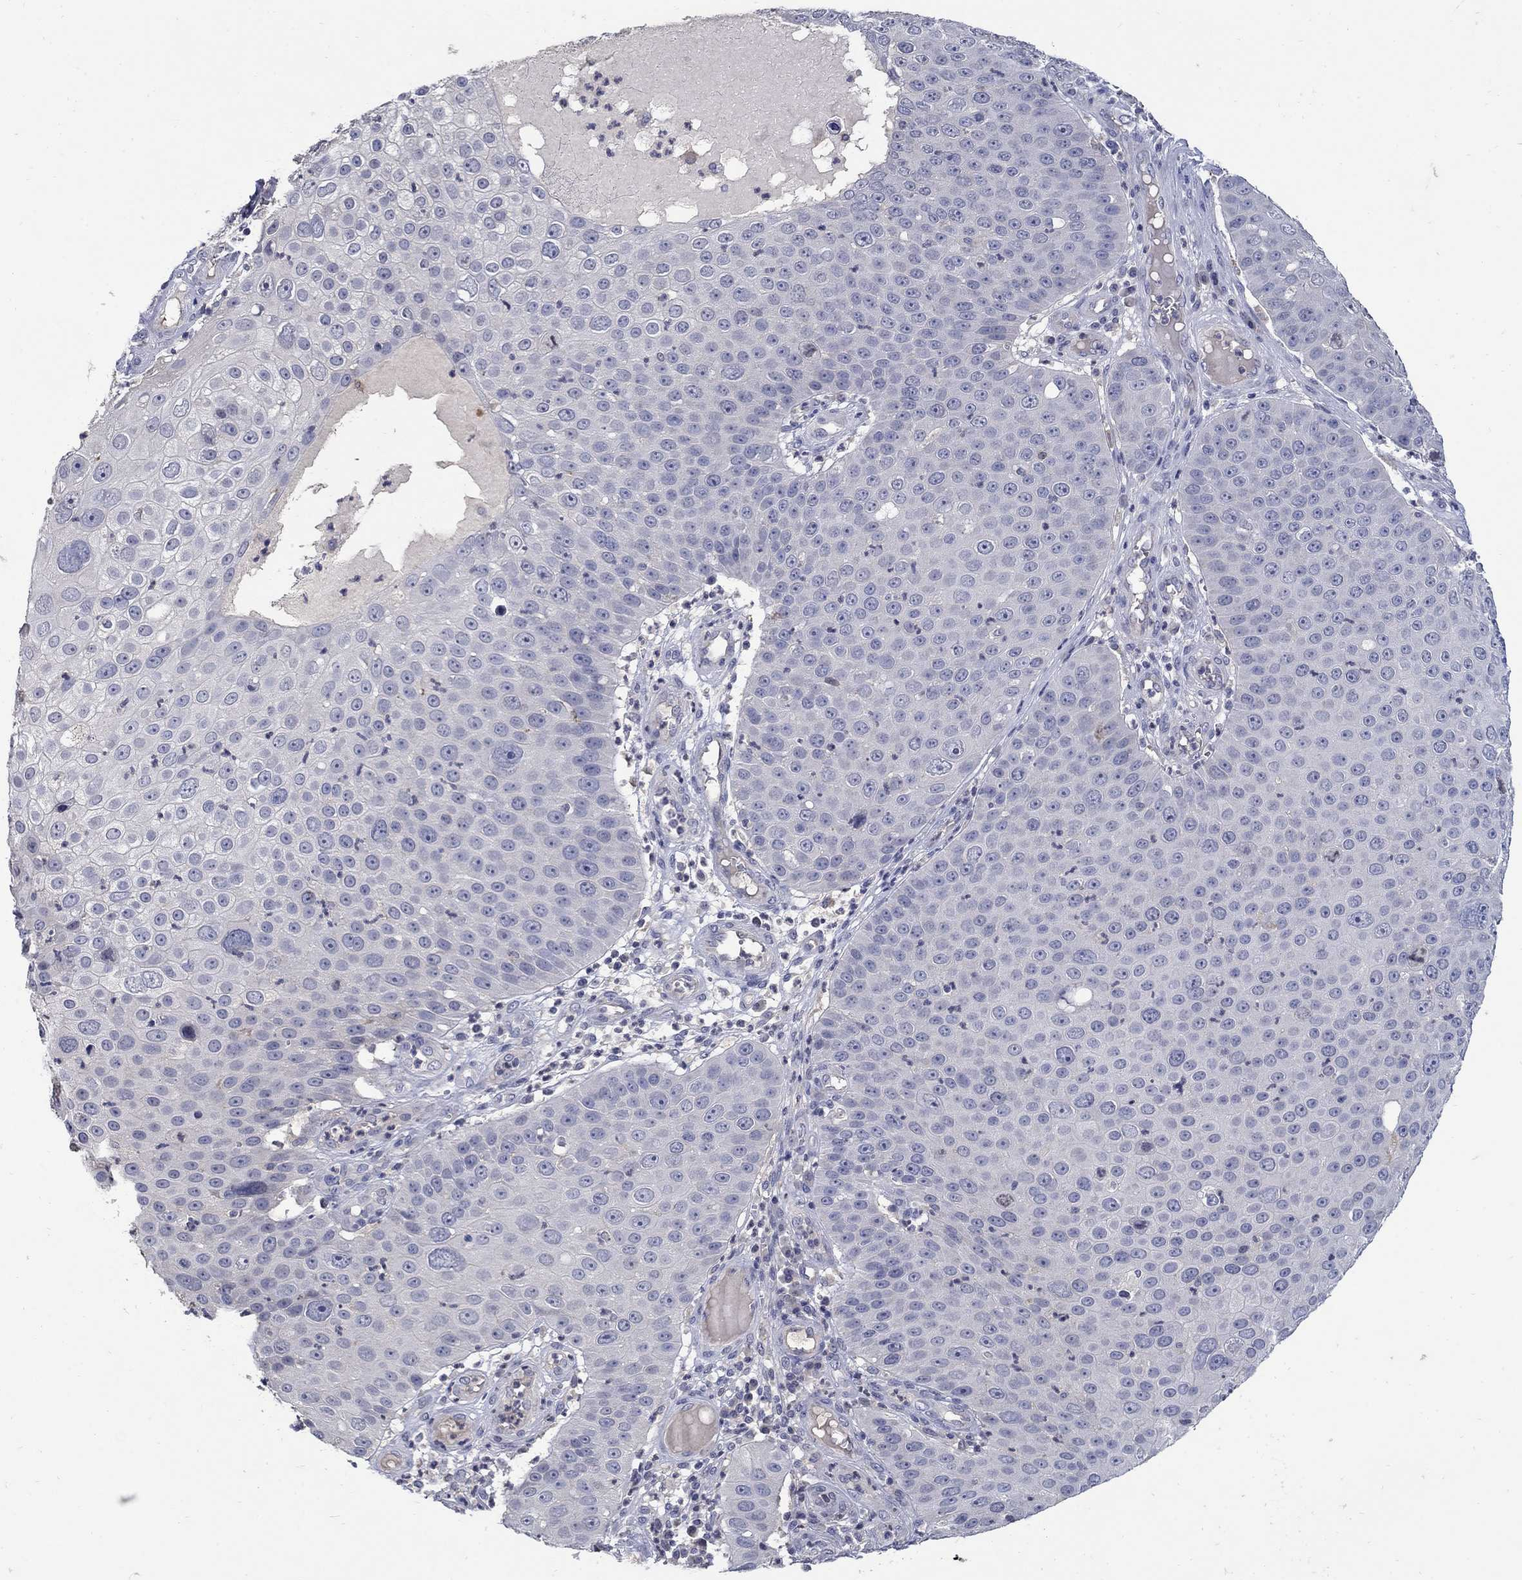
{"staining": {"intensity": "negative", "quantity": "none", "location": "none"}, "tissue": "skin cancer", "cell_type": "Tumor cells", "image_type": "cancer", "snomed": [{"axis": "morphology", "description": "Squamous cell carcinoma, NOS"}, {"axis": "topography", "description": "Skin"}], "caption": "This image is of skin cancer stained with immunohistochemistry (IHC) to label a protein in brown with the nuclei are counter-stained blue. There is no expression in tumor cells.", "gene": "CETN1", "patient": {"sex": "male", "age": 71}}